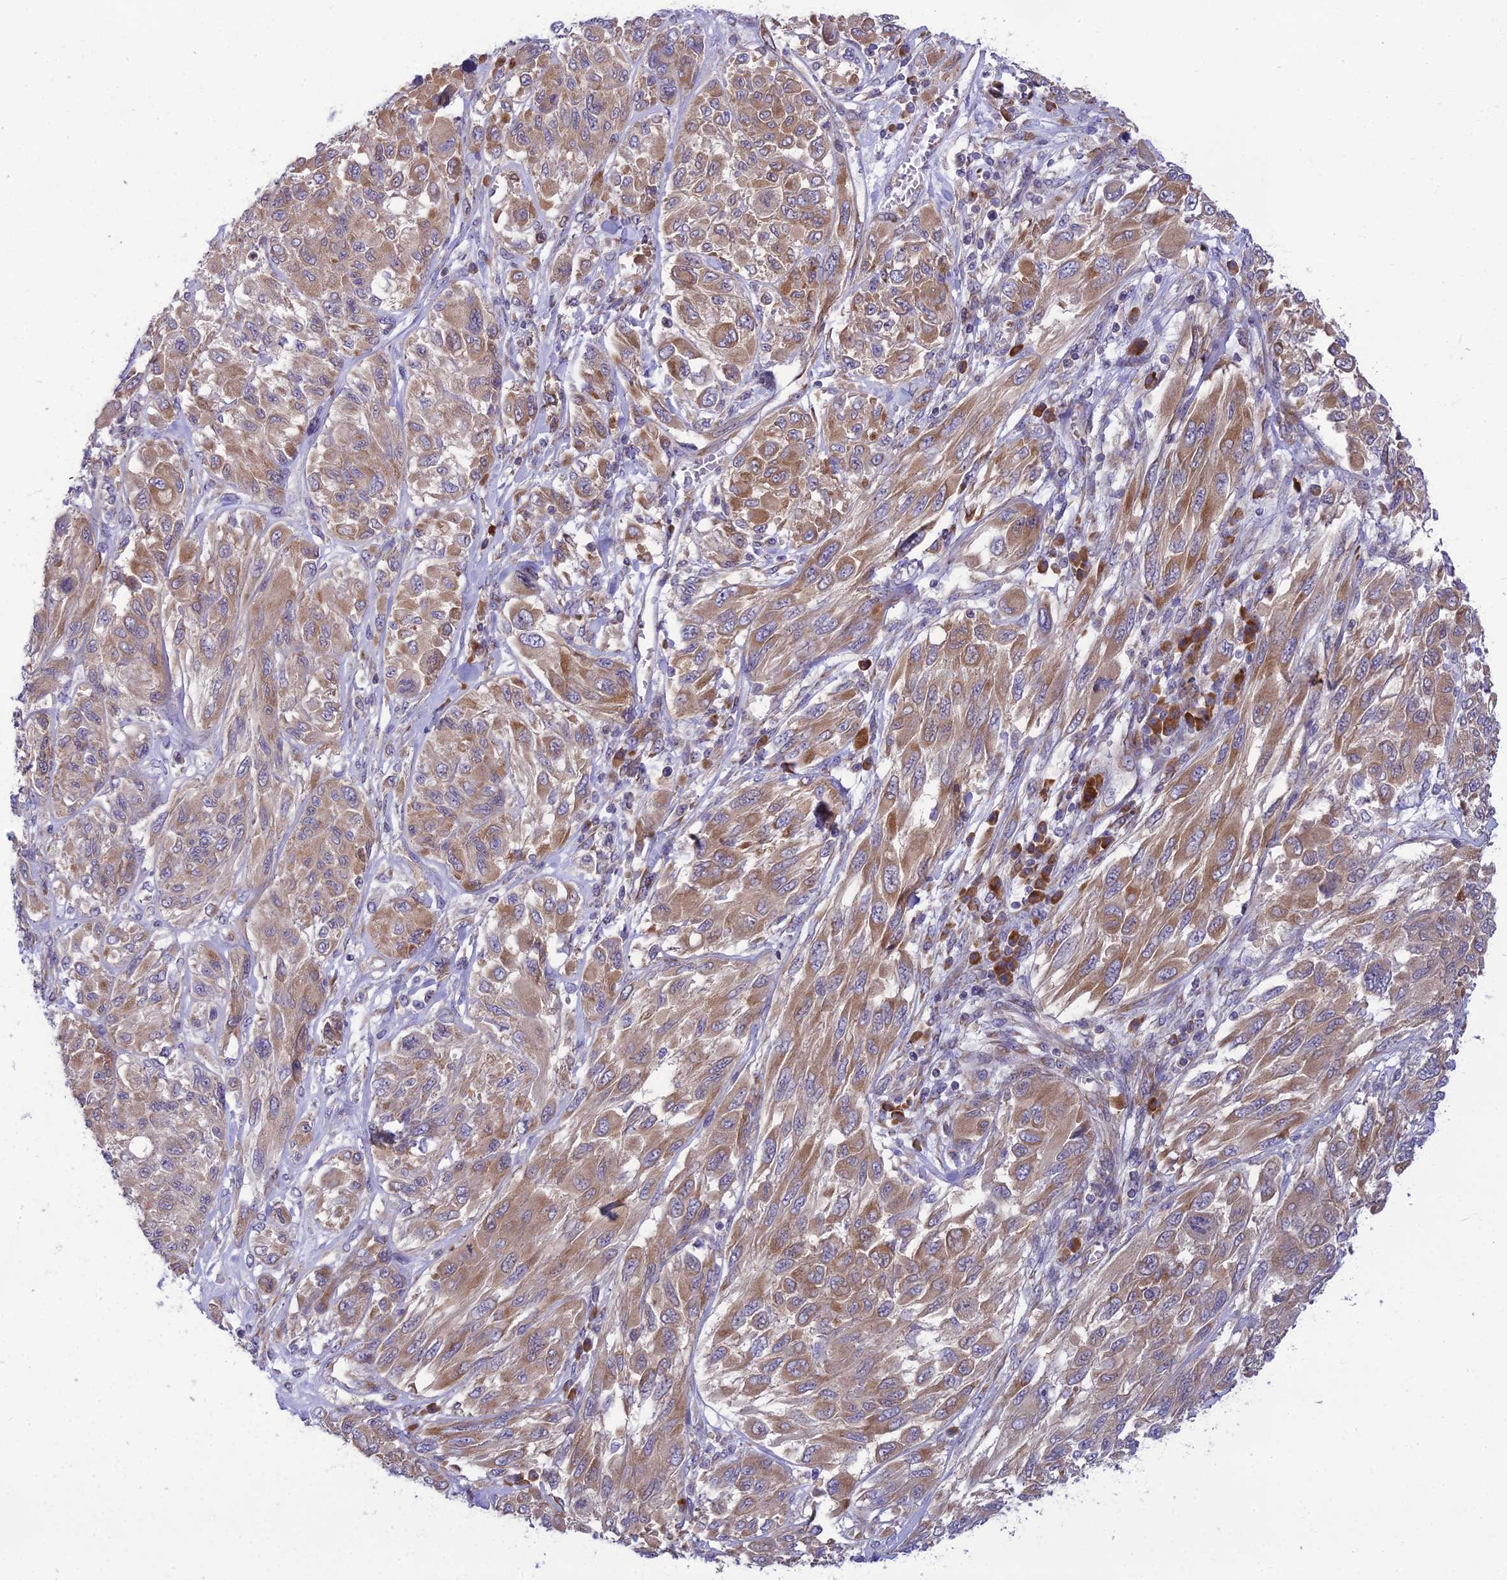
{"staining": {"intensity": "moderate", "quantity": ">75%", "location": "cytoplasmic/membranous"}, "tissue": "melanoma", "cell_type": "Tumor cells", "image_type": "cancer", "snomed": [{"axis": "morphology", "description": "Malignant melanoma, NOS"}, {"axis": "topography", "description": "Skin"}], "caption": "This is a histology image of immunohistochemistry (IHC) staining of melanoma, which shows moderate positivity in the cytoplasmic/membranous of tumor cells.", "gene": "CLCN7", "patient": {"sex": "female", "age": 91}}